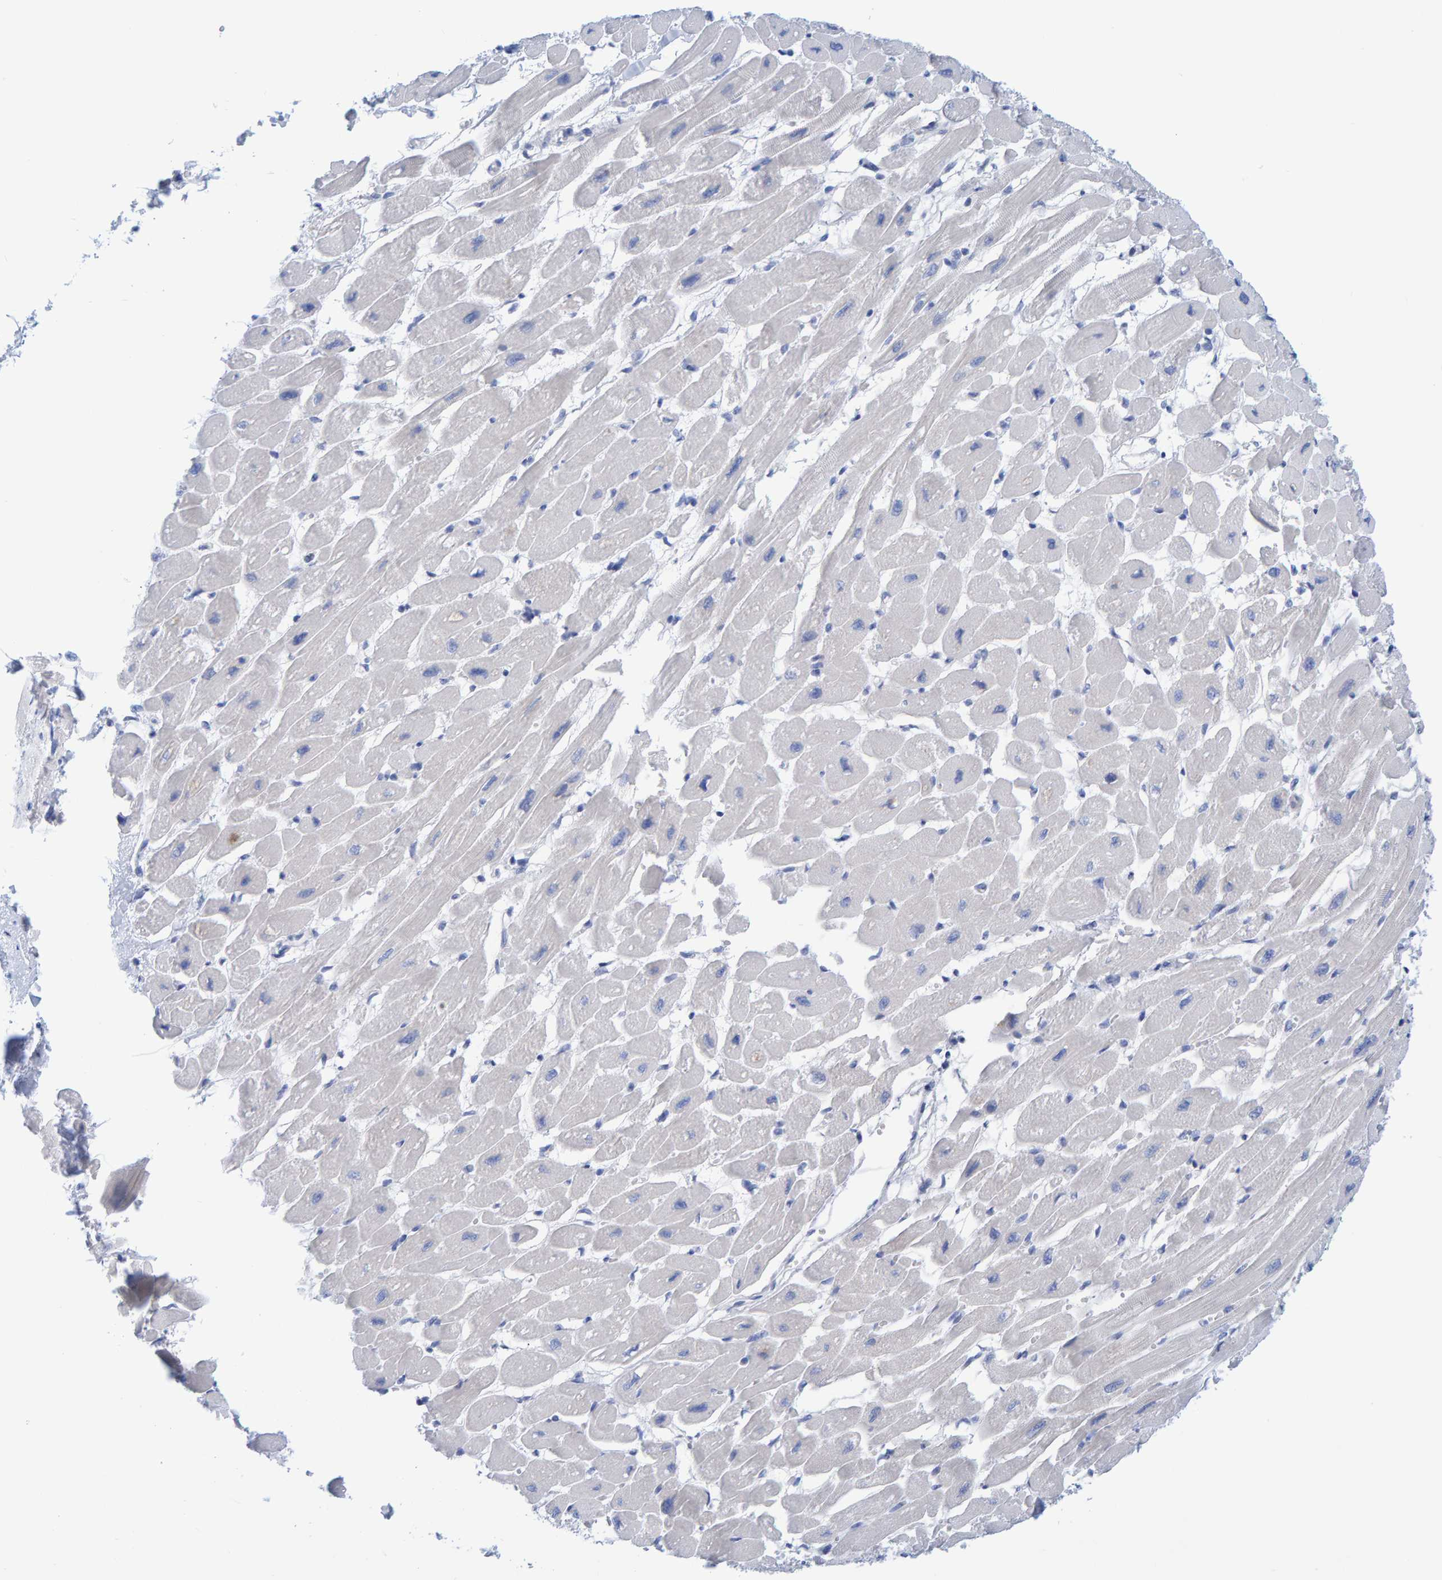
{"staining": {"intensity": "negative", "quantity": "none", "location": "none"}, "tissue": "heart muscle", "cell_type": "Cardiomyocytes", "image_type": "normal", "snomed": [{"axis": "morphology", "description": "Normal tissue, NOS"}, {"axis": "topography", "description": "Heart"}], "caption": "A high-resolution photomicrograph shows IHC staining of unremarkable heart muscle, which reveals no significant positivity in cardiomyocytes. The staining is performed using DAB brown chromogen with nuclei counter-stained in using hematoxylin.", "gene": "JAKMIP3", "patient": {"sex": "female", "age": 54}}